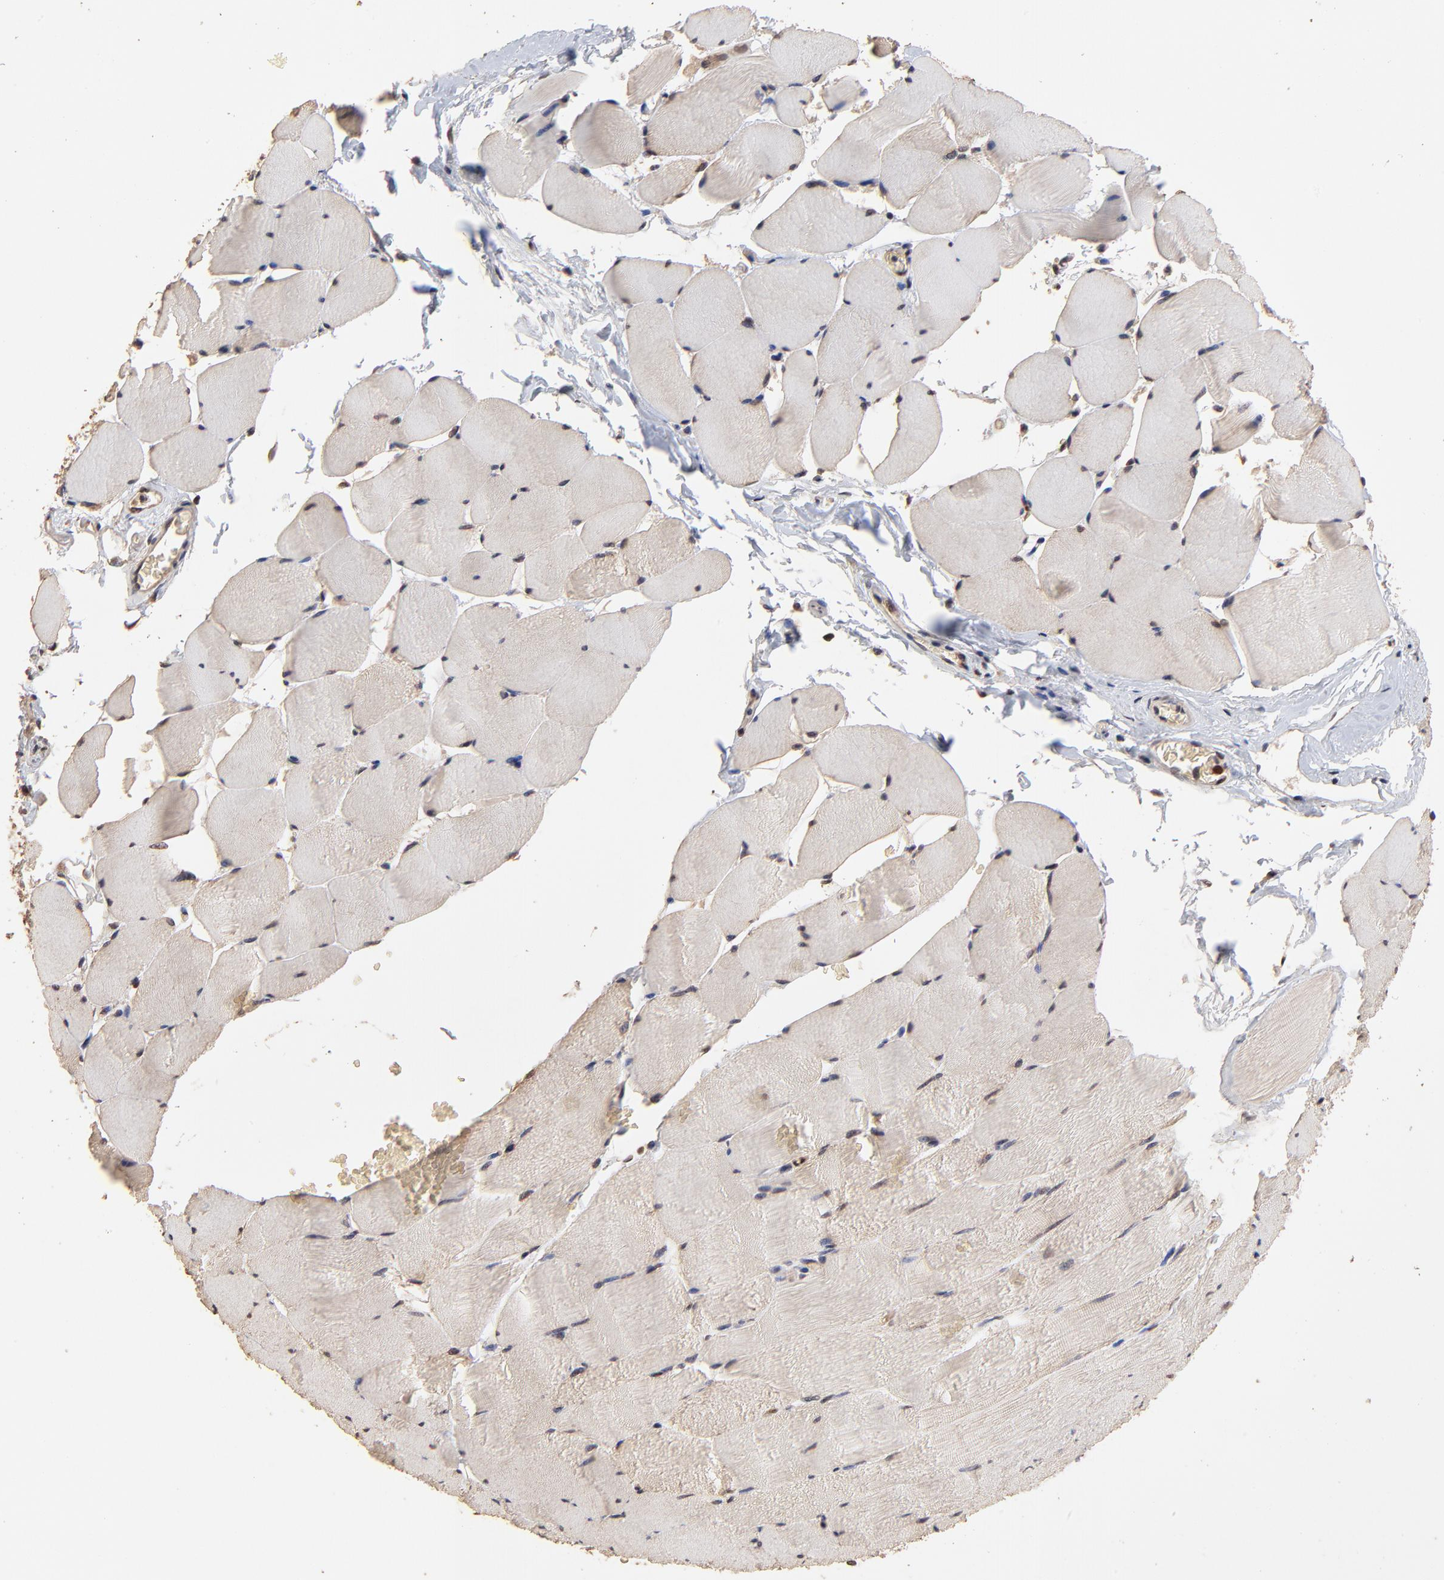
{"staining": {"intensity": "weak", "quantity": "25%-75%", "location": "cytoplasmic/membranous,nuclear"}, "tissue": "skeletal muscle", "cell_type": "Myocytes", "image_type": "normal", "snomed": [{"axis": "morphology", "description": "Normal tissue, NOS"}, {"axis": "topography", "description": "Skeletal muscle"}], "caption": "This micrograph exhibits immunohistochemistry (IHC) staining of unremarkable human skeletal muscle, with low weak cytoplasmic/membranous,nuclear expression in about 25%-75% of myocytes.", "gene": "CASP1", "patient": {"sex": "male", "age": 62}}